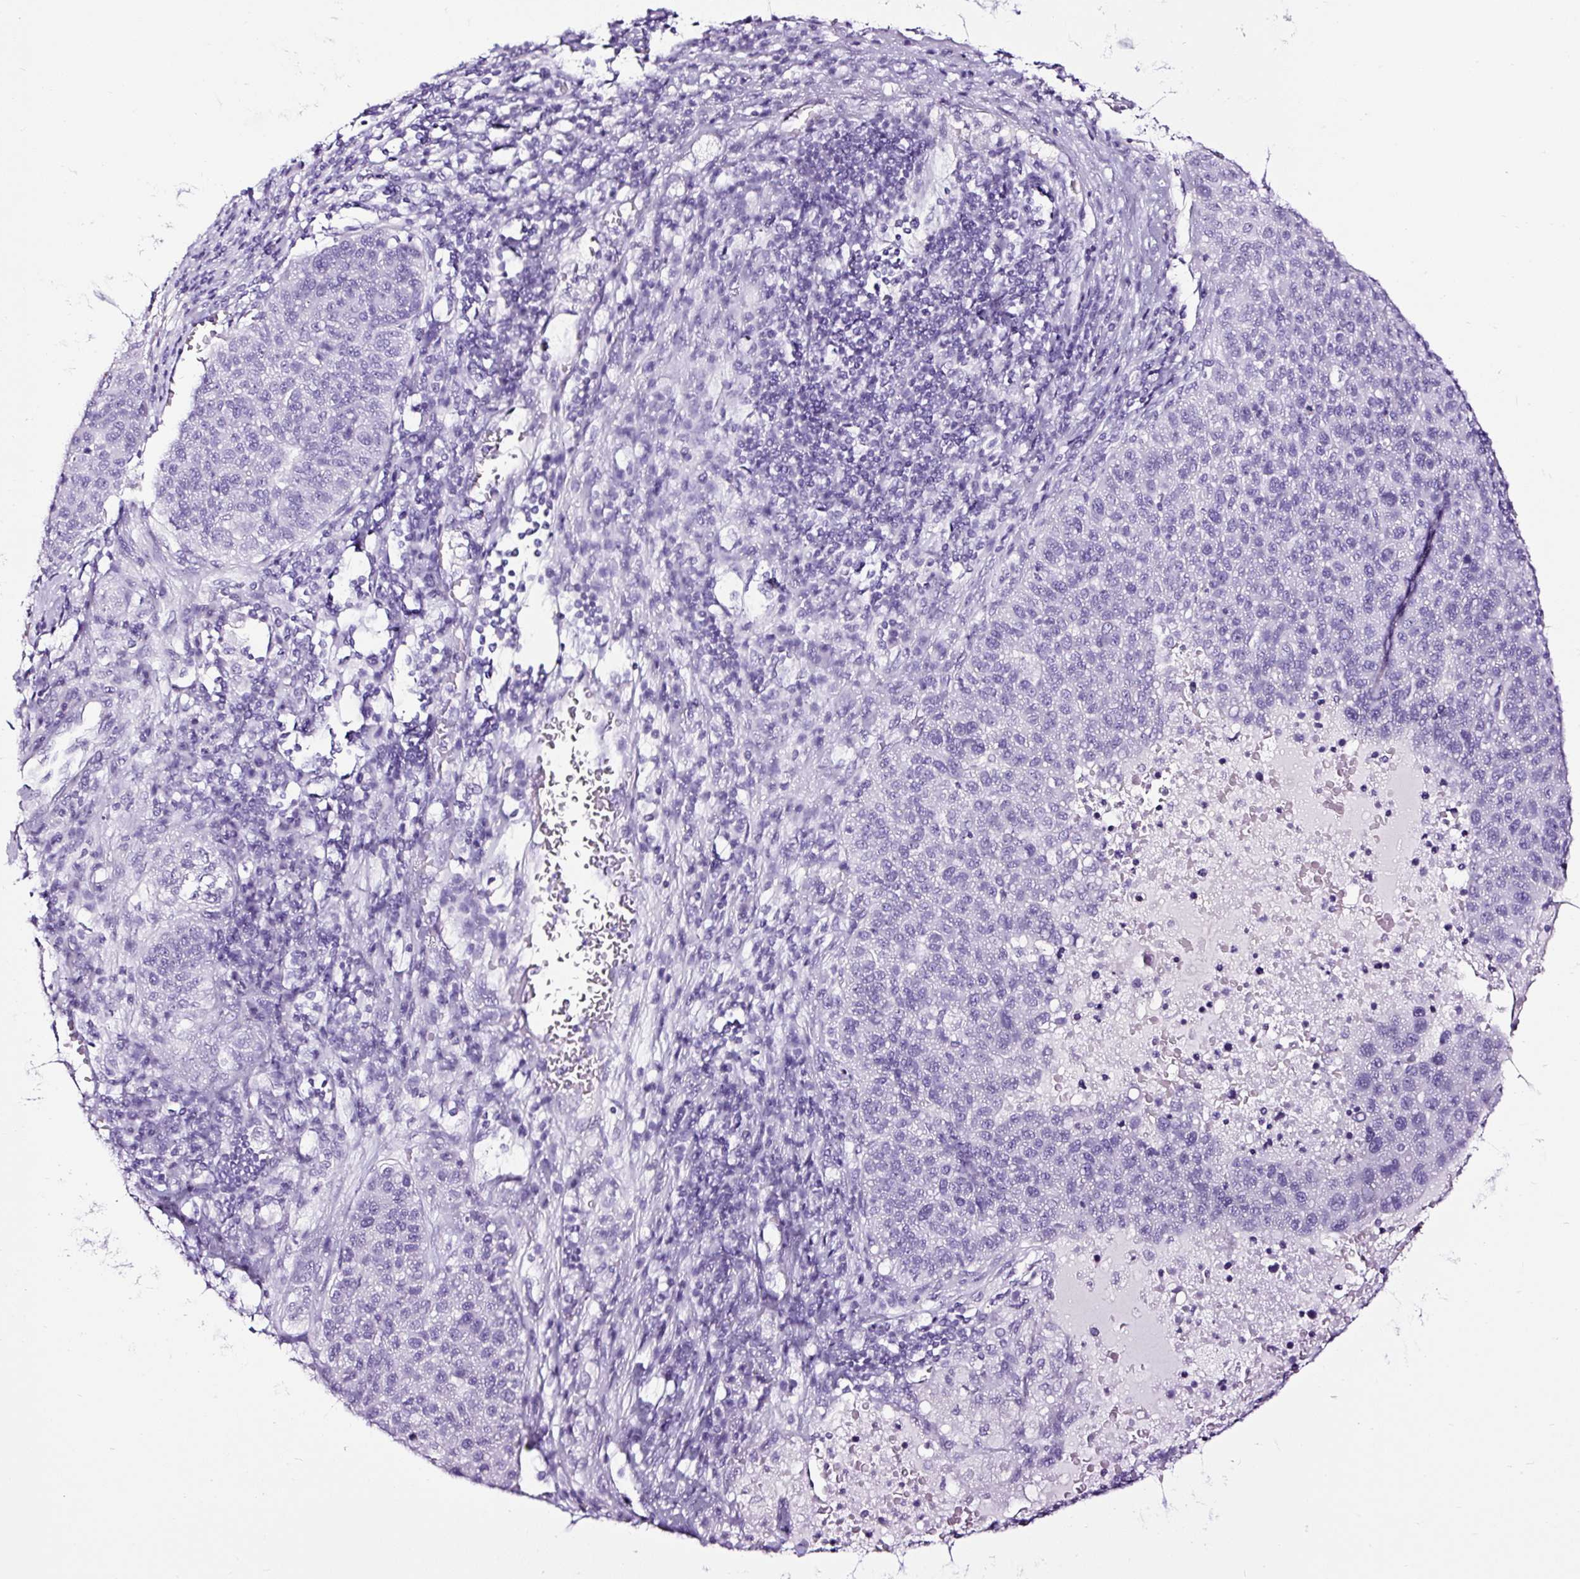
{"staining": {"intensity": "negative", "quantity": "none", "location": "none"}, "tissue": "pancreatic cancer", "cell_type": "Tumor cells", "image_type": "cancer", "snomed": [{"axis": "morphology", "description": "Adenocarcinoma, NOS"}, {"axis": "topography", "description": "Pancreas"}], "caption": "A photomicrograph of pancreatic cancer (adenocarcinoma) stained for a protein exhibits no brown staining in tumor cells.", "gene": "NPHS2", "patient": {"sex": "female", "age": 61}}